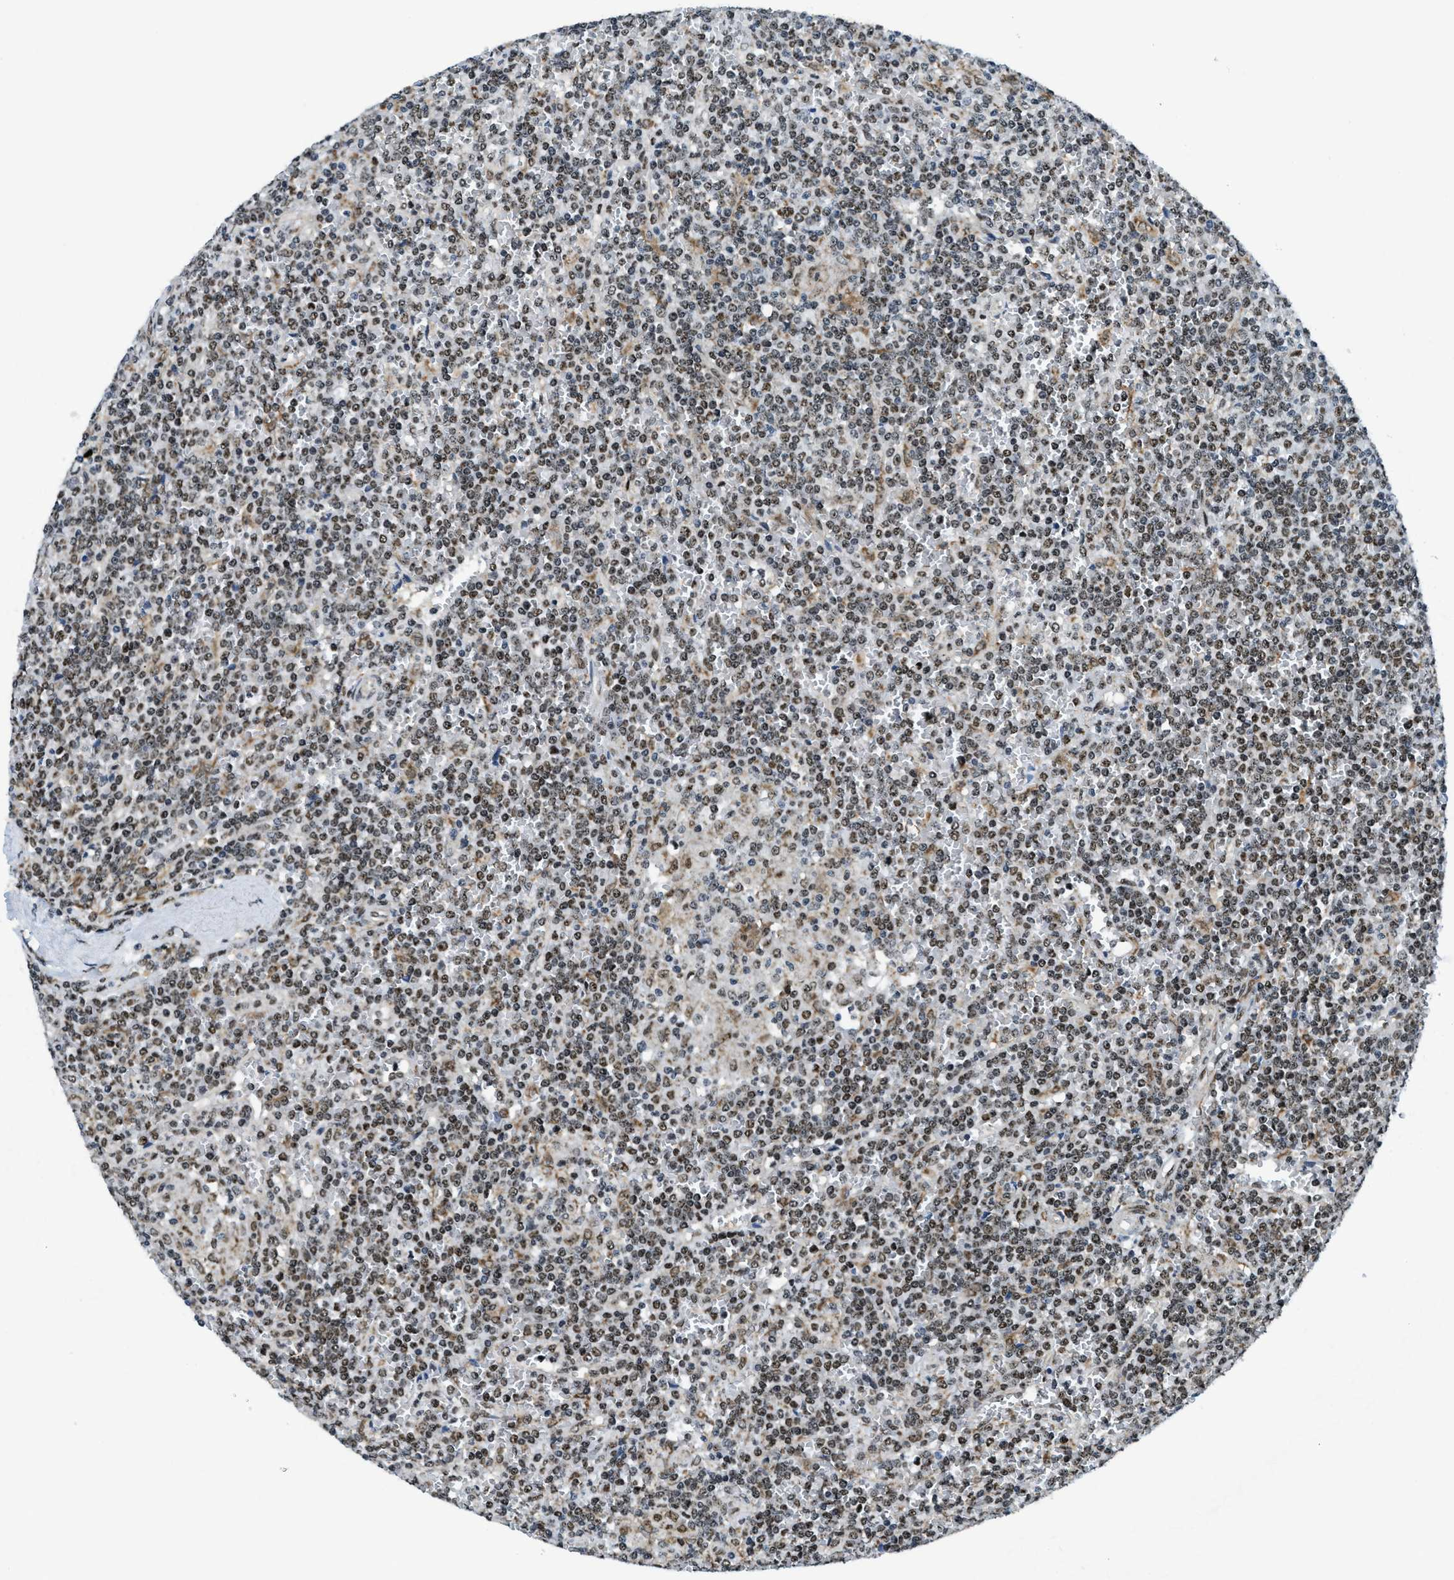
{"staining": {"intensity": "moderate", "quantity": ">75%", "location": "cytoplasmic/membranous,nuclear"}, "tissue": "lymphoma", "cell_type": "Tumor cells", "image_type": "cancer", "snomed": [{"axis": "morphology", "description": "Malignant lymphoma, non-Hodgkin's type, Low grade"}, {"axis": "topography", "description": "Spleen"}], "caption": "Protein staining of malignant lymphoma, non-Hodgkin's type (low-grade) tissue reveals moderate cytoplasmic/membranous and nuclear expression in about >75% of tumor cells. The protein is shown in brown color, while the nuclei are stained blue.", "gene": "SP100", "patient": {"sex": "female", "age": 19}}